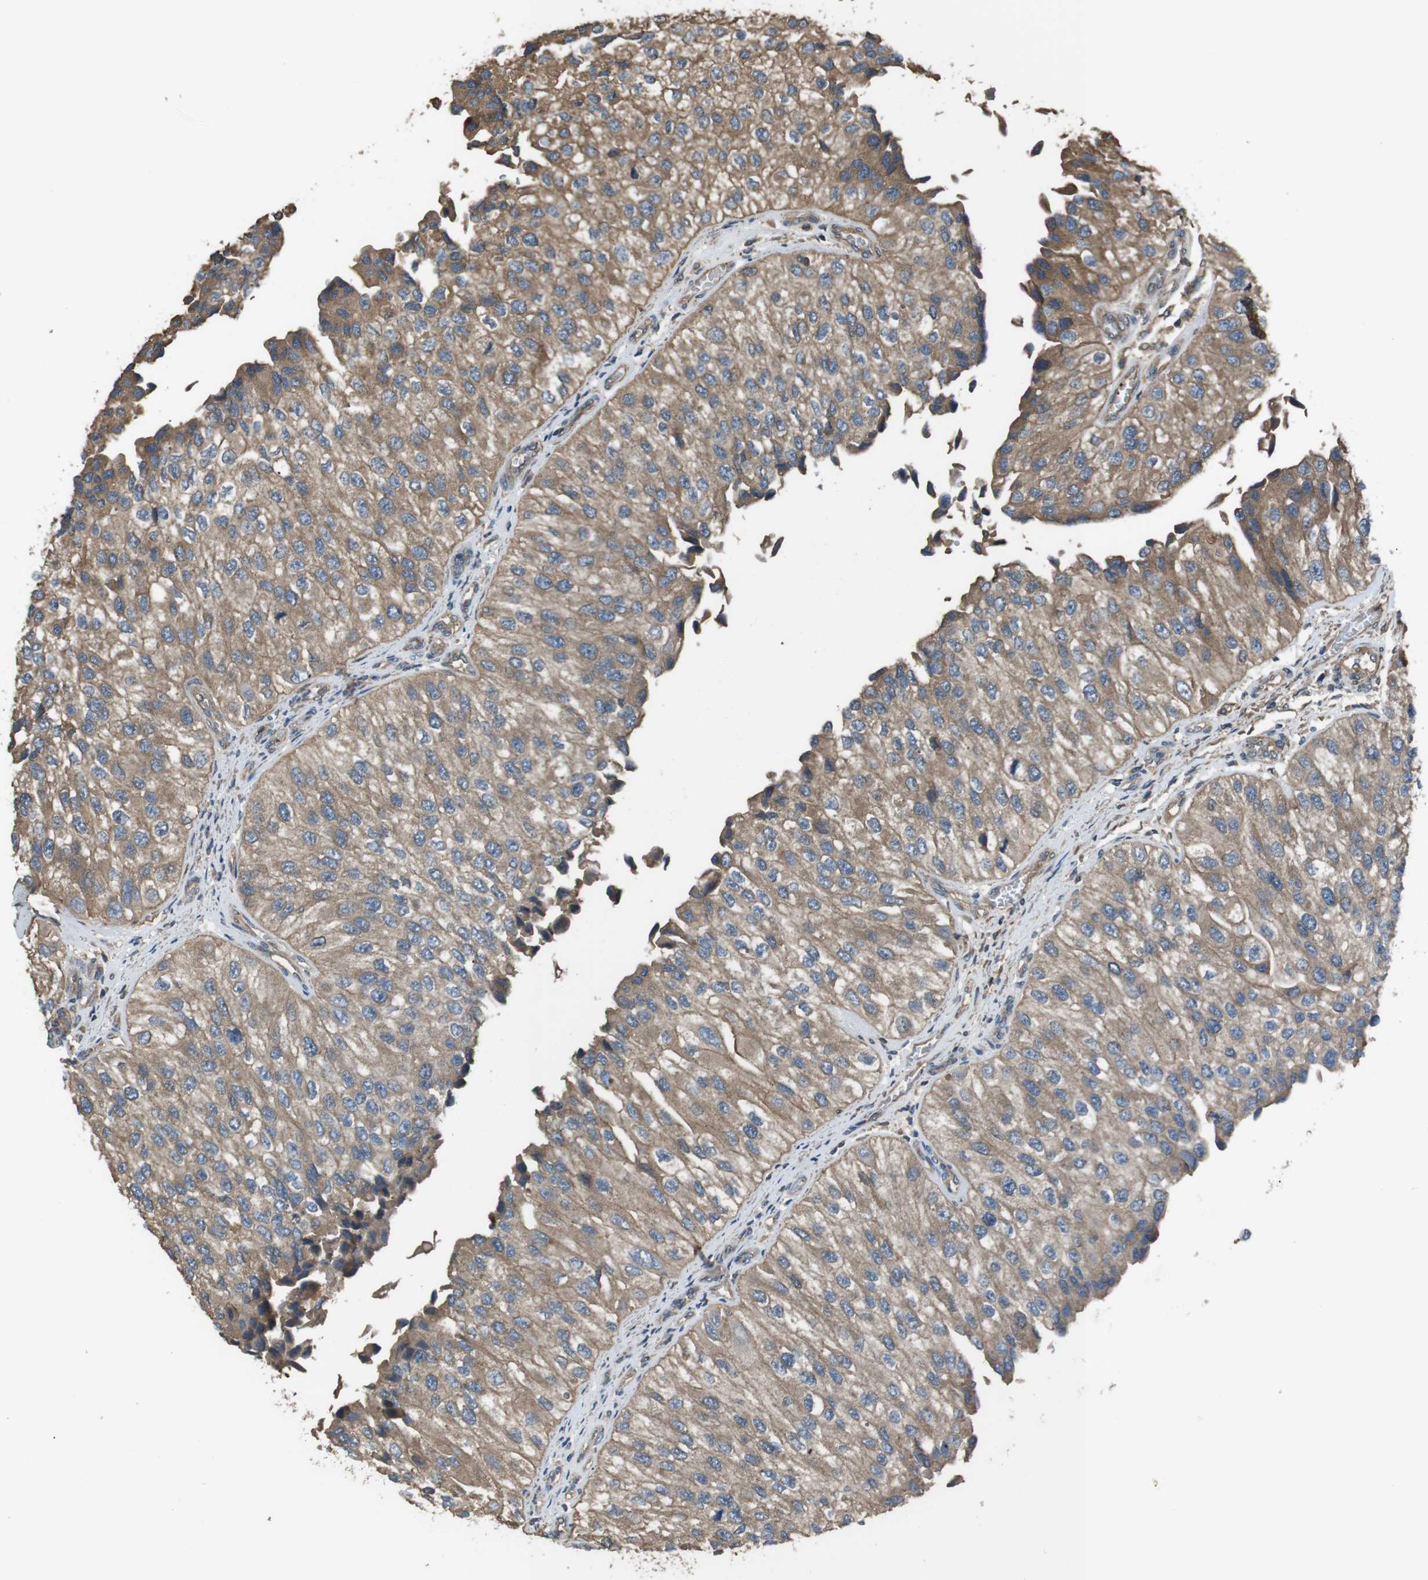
{"staining": {"intensity": "moderate", "quantity": ">75%", "location": "cytoplasmic/membranous"}, "tissue": "urothelial cancer", "cell_type": "Tumor cells", "image_type": "cancer", "snomed": [{"axis": "morphology", "description": "Urothelial carcinoma, High grade"}, {"axis": "topography", "description": "Kidney"}, {"axis": "topography", "description": "Urinary bladder"}], "caption": "DAB immunohistochemical staining of human high-grade urothelial carcinoma exhibits moderate cytoplasmic/membranous protein positivity in about >75% of tumor cells.", "gene": "FUT2", "patient": {"sex": "male", "age": 77}}